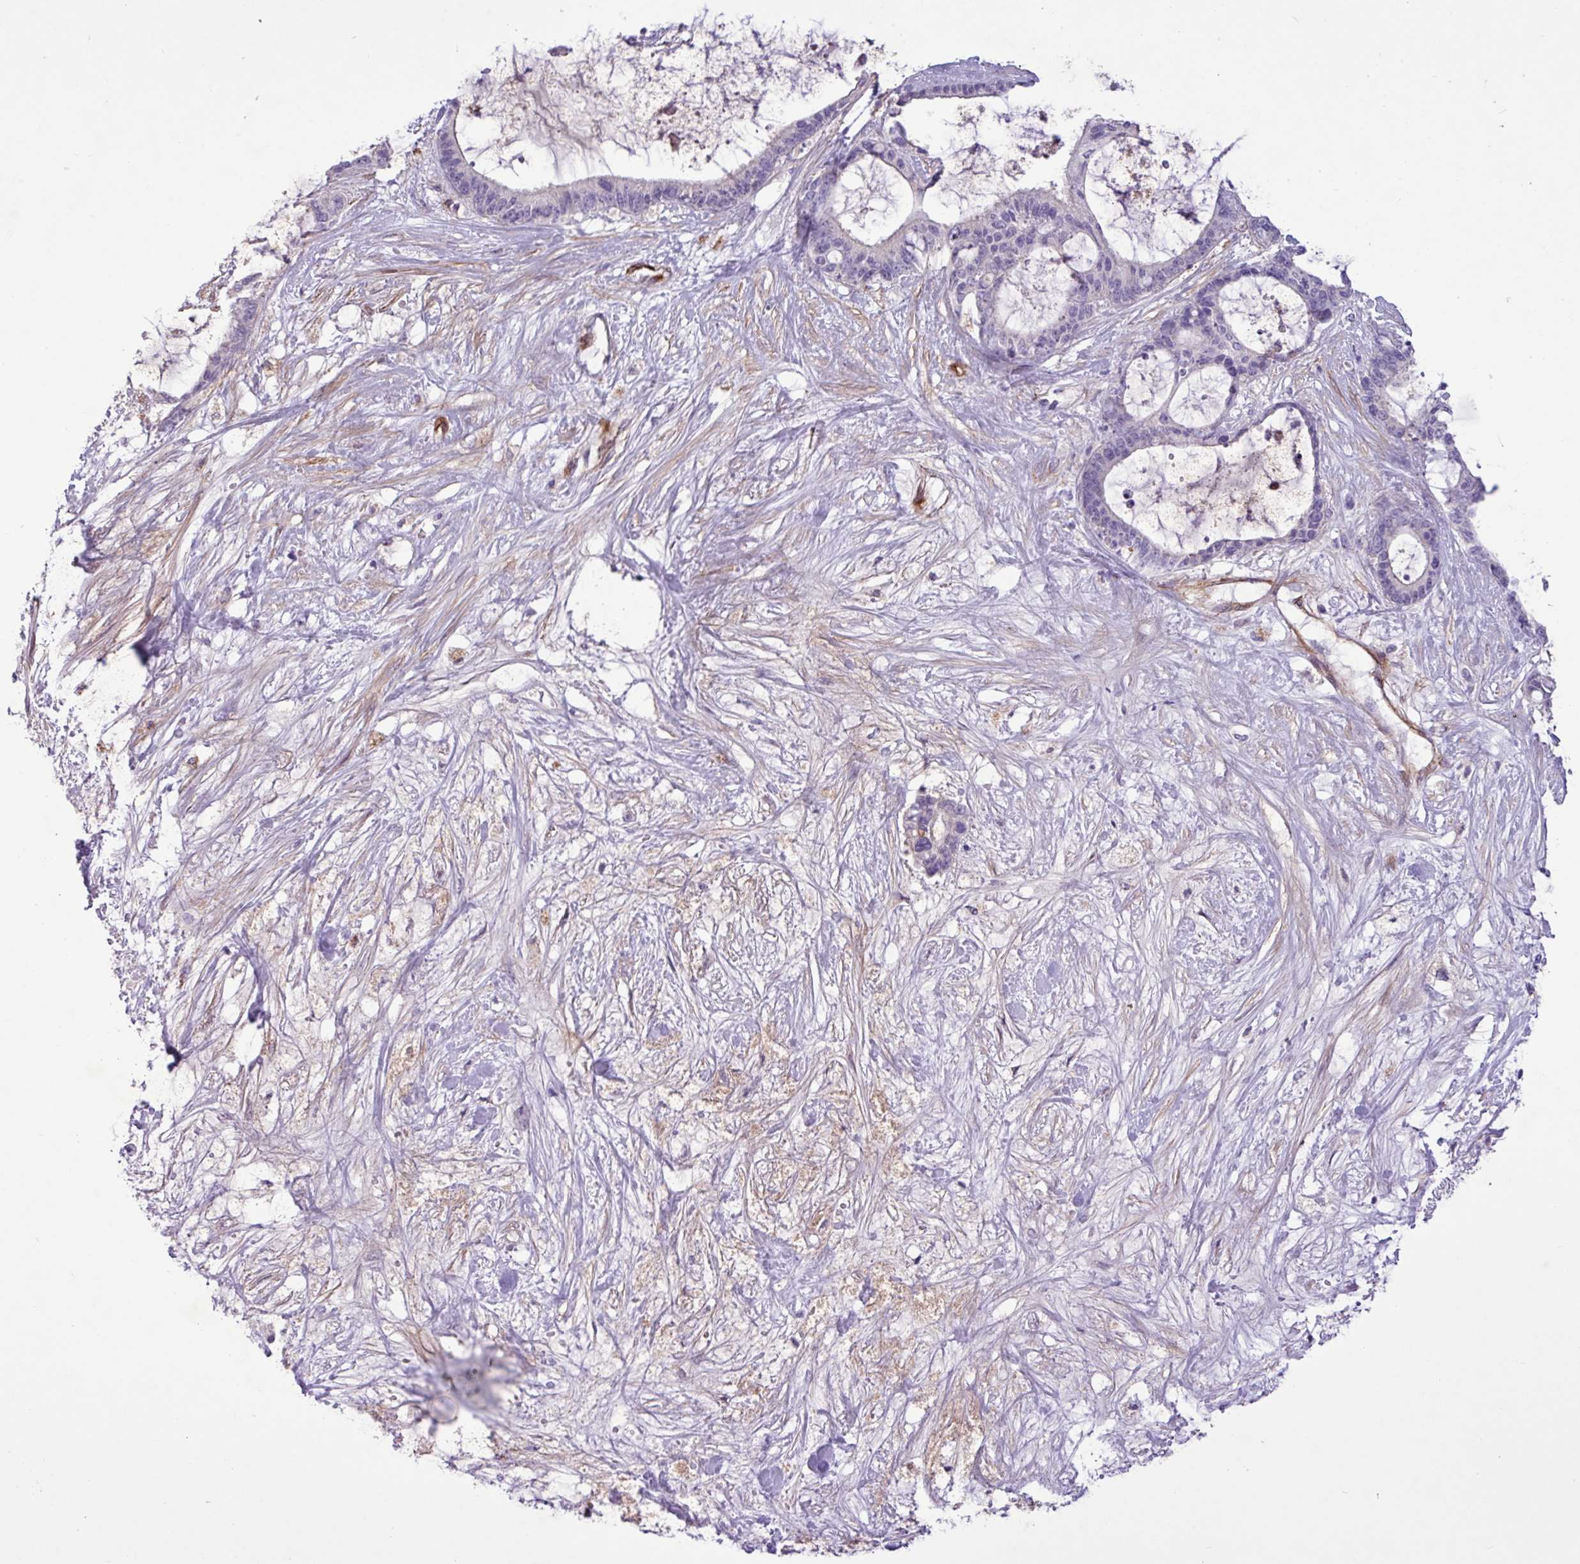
{"staining": {"intensity": "negative", "quantity": "none", "location": "none"}, "tissue": "liver cancer", "cell_type": "Tumor cells", "image_type": "cancer", "snomed": [{"axis": "morphology", "description": "Normal tissue, NOS"}, {"axis": "morphology", "description": "Cholangiocarcinoma"}, {"axis": "topography", "description": "Liver"}, {"axis": "topography", "description": "Peripheral nerve tissue"}], "caption": "Liver cholangiocarcinoma was stained to show a protein in brown. There is no significant staining in tumor cells. (IHC, brightfield microscopy, high magnification).", "gene": "CD248", "patient": {"sex": "female", "age": 73}}